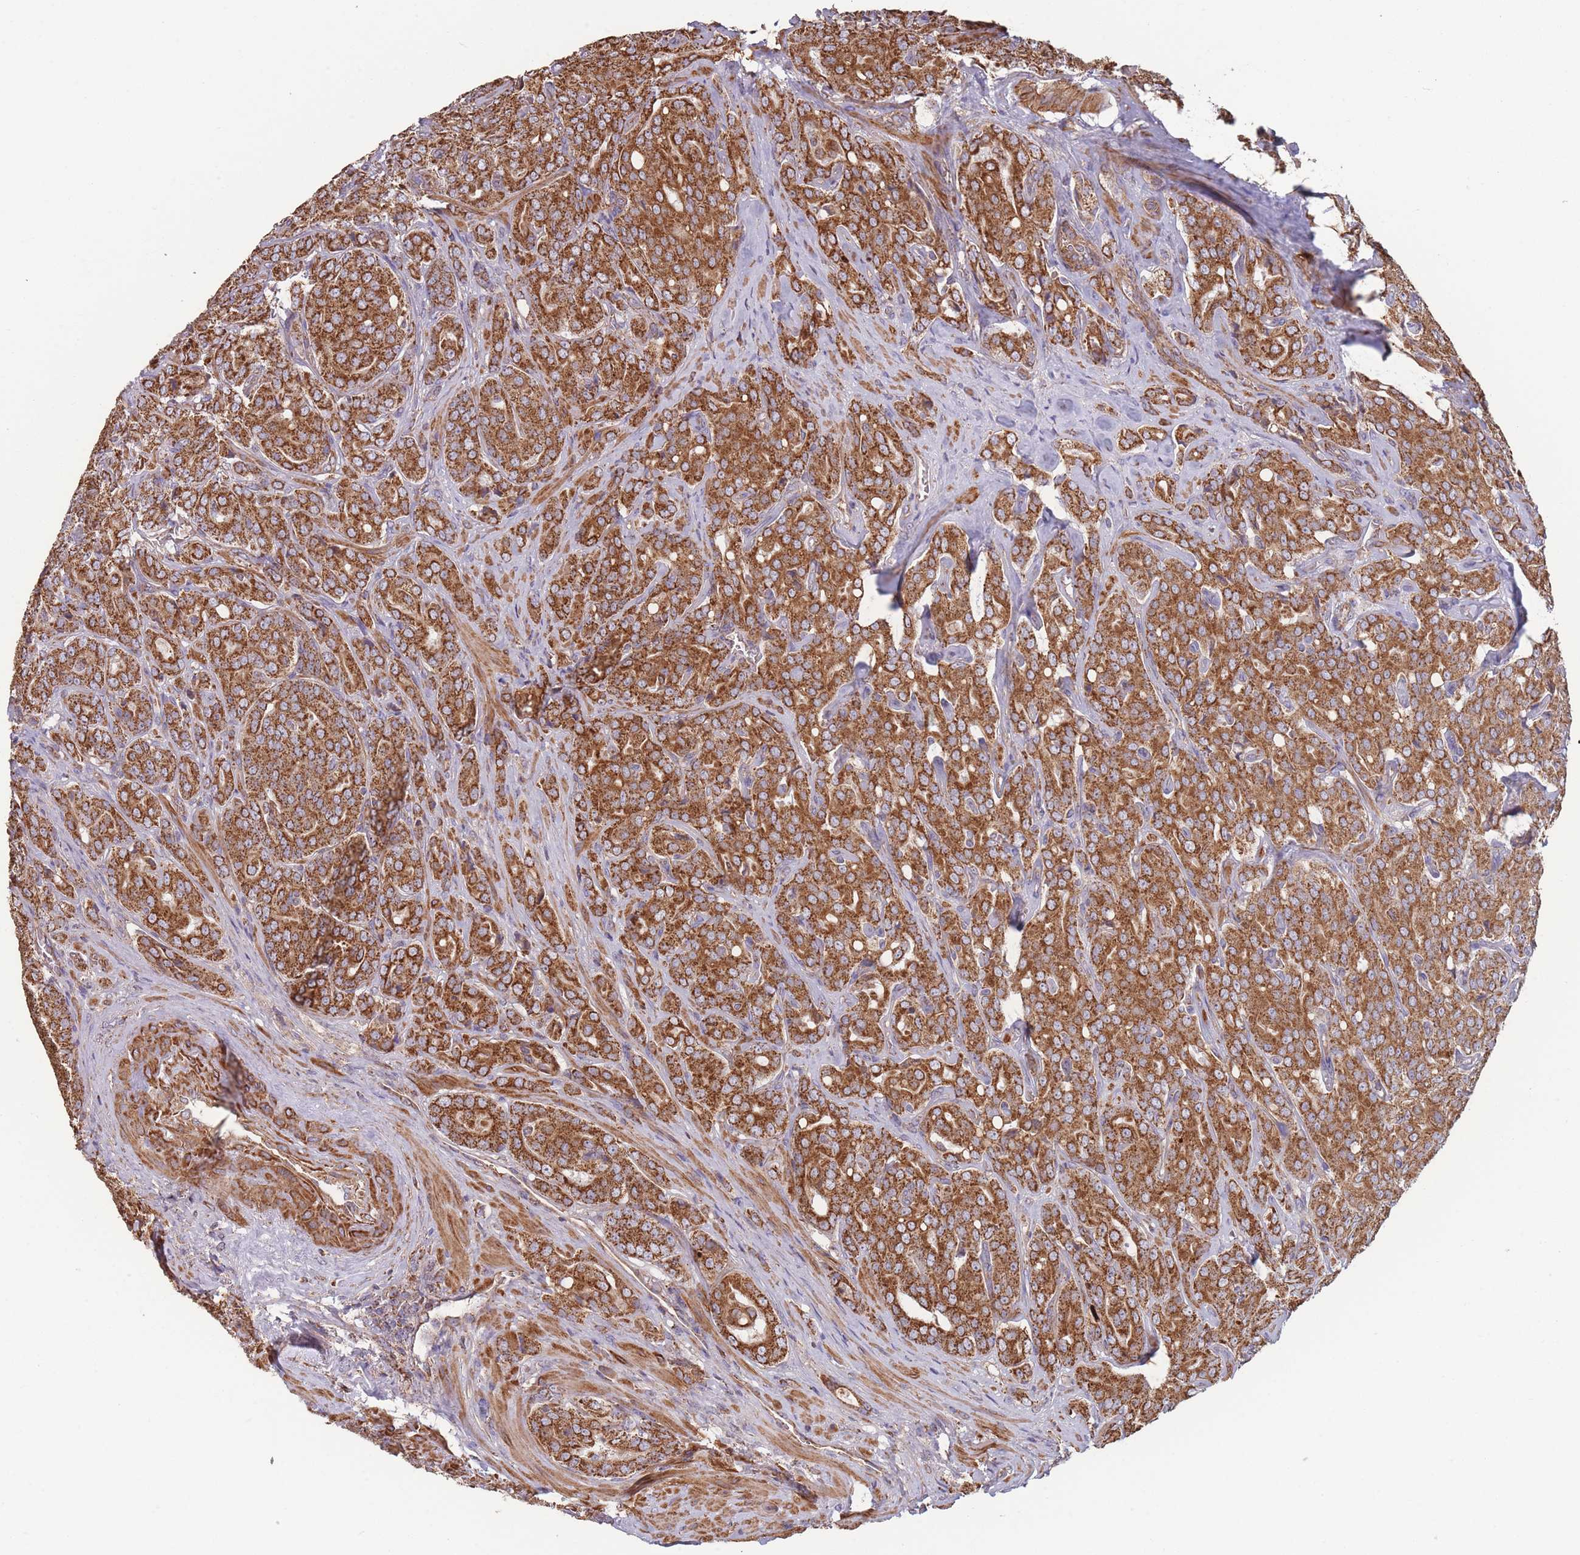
{"staining": {"intensity": "strong", "quantity": ">75%", "location": "cytoplasmic/membranous"}, "tissue": "prostate cancer", "cell_type": "Tumor cells", "image_type": "cancer", "snomed": [{"axis": "morphology", "description": "Adenocarcinoma, High grade"}, {"axis": "topography", "description": "Prostate"}], "caption": "Human prostate cancer stained with a brown dye displays strong cytoplasmic/membranous positive staining in approximately >75% of tumor cells.", "gene": "KIF16B", "patient": {"sex": "male", "age": 68}}